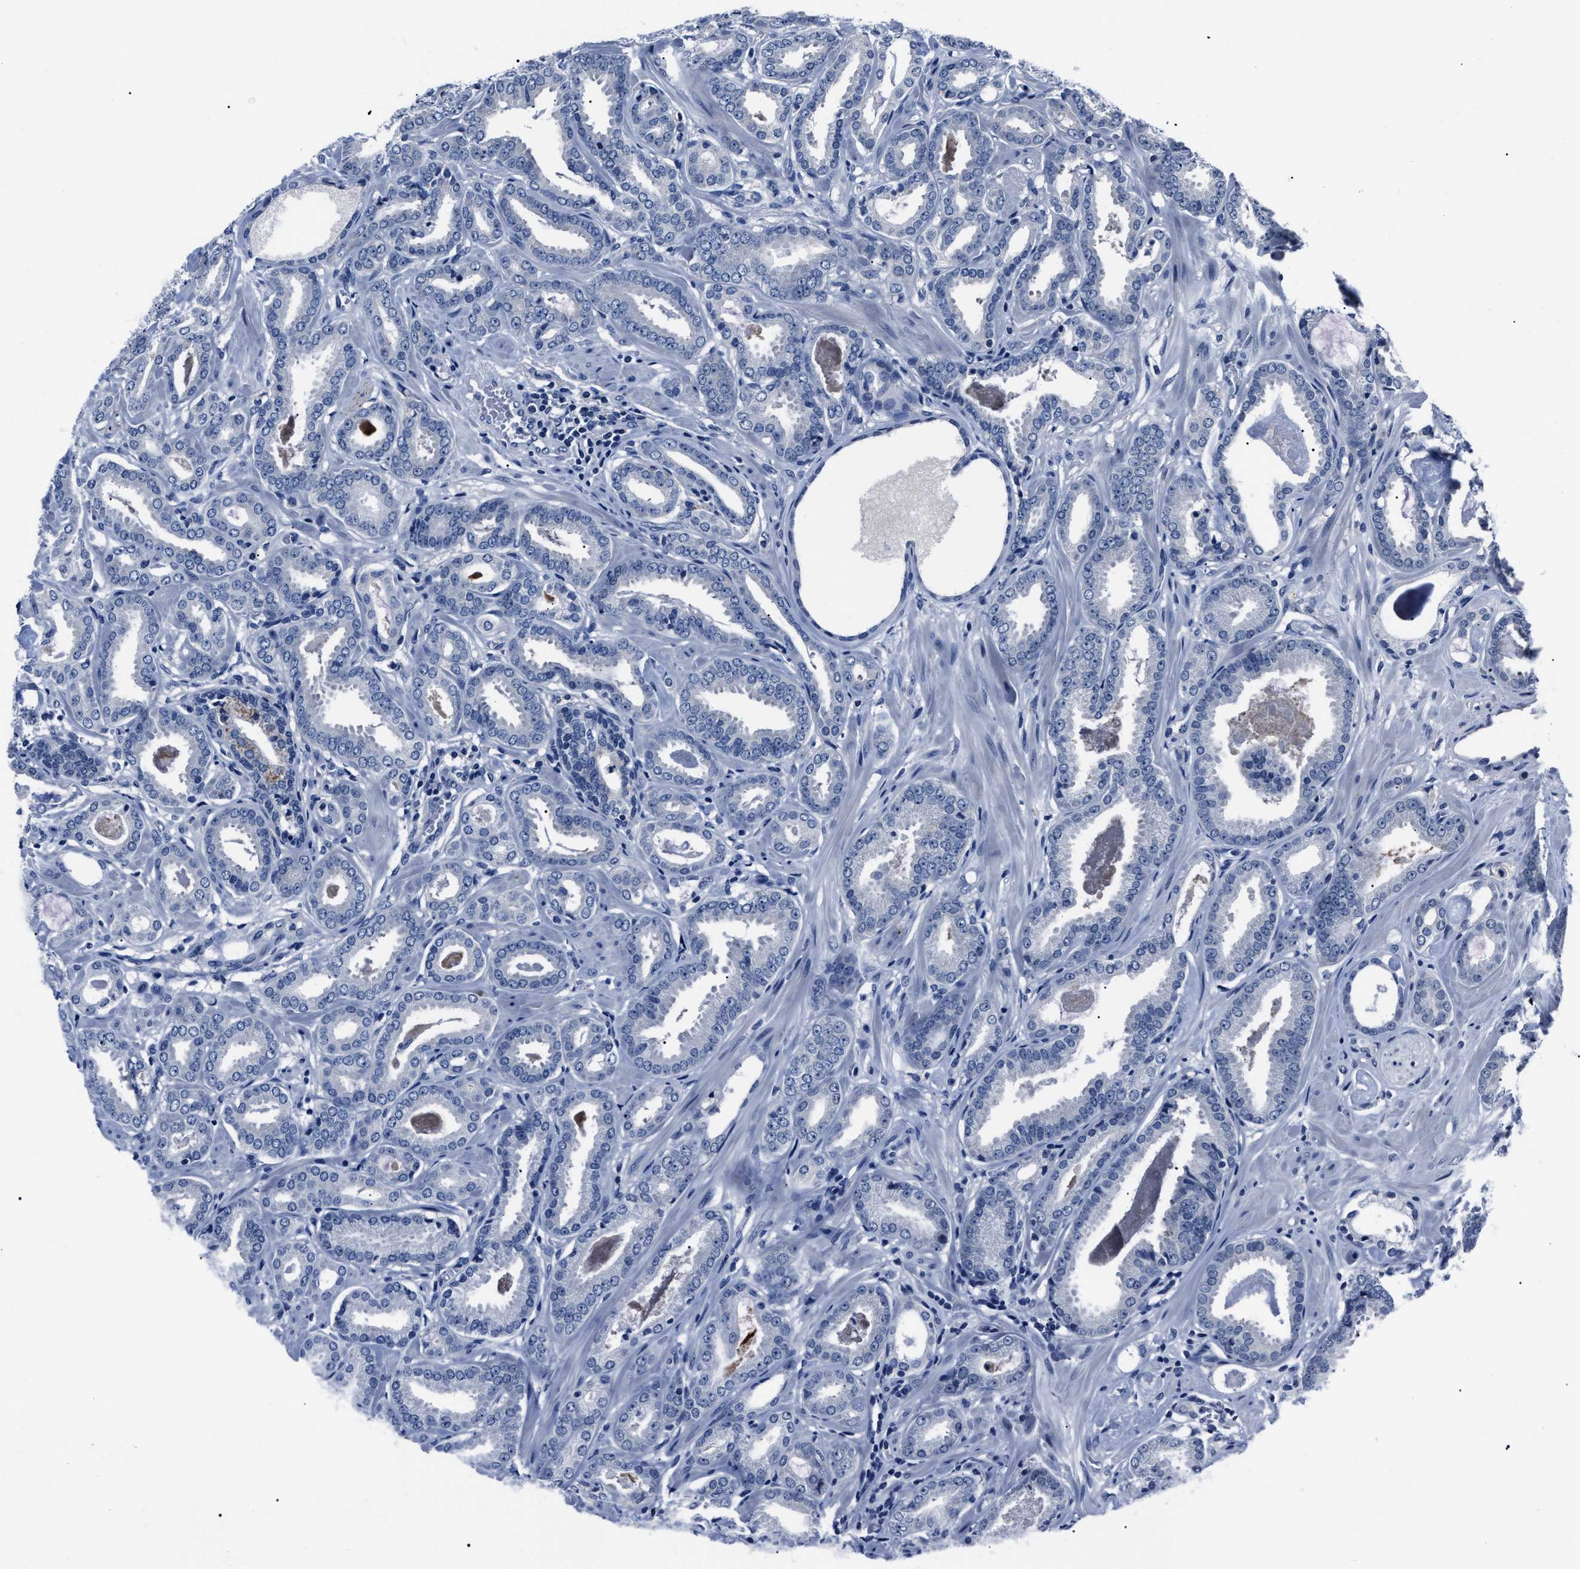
{"staining": {"intensity": "negative", "quantity": "none", "location": "none"}, "tissue": "prostate cancer", "cell_type": "Tumor cells", "image_type": "cancer", "snomed": [{"axis": "morphology", "description": "Adenocarcinoma, Low grade"}, {"axis": "topography", "description": "Prostate"}], "caption": "Tumor cells are negative for protein expression in human adenocarcinoma (low-grade) (prostate). (Immunohistochemistry (ihc), brightfield microscopy, high magnification).", "gene": "LRWD1", "patient": {"sex": "male", "age": 53}}